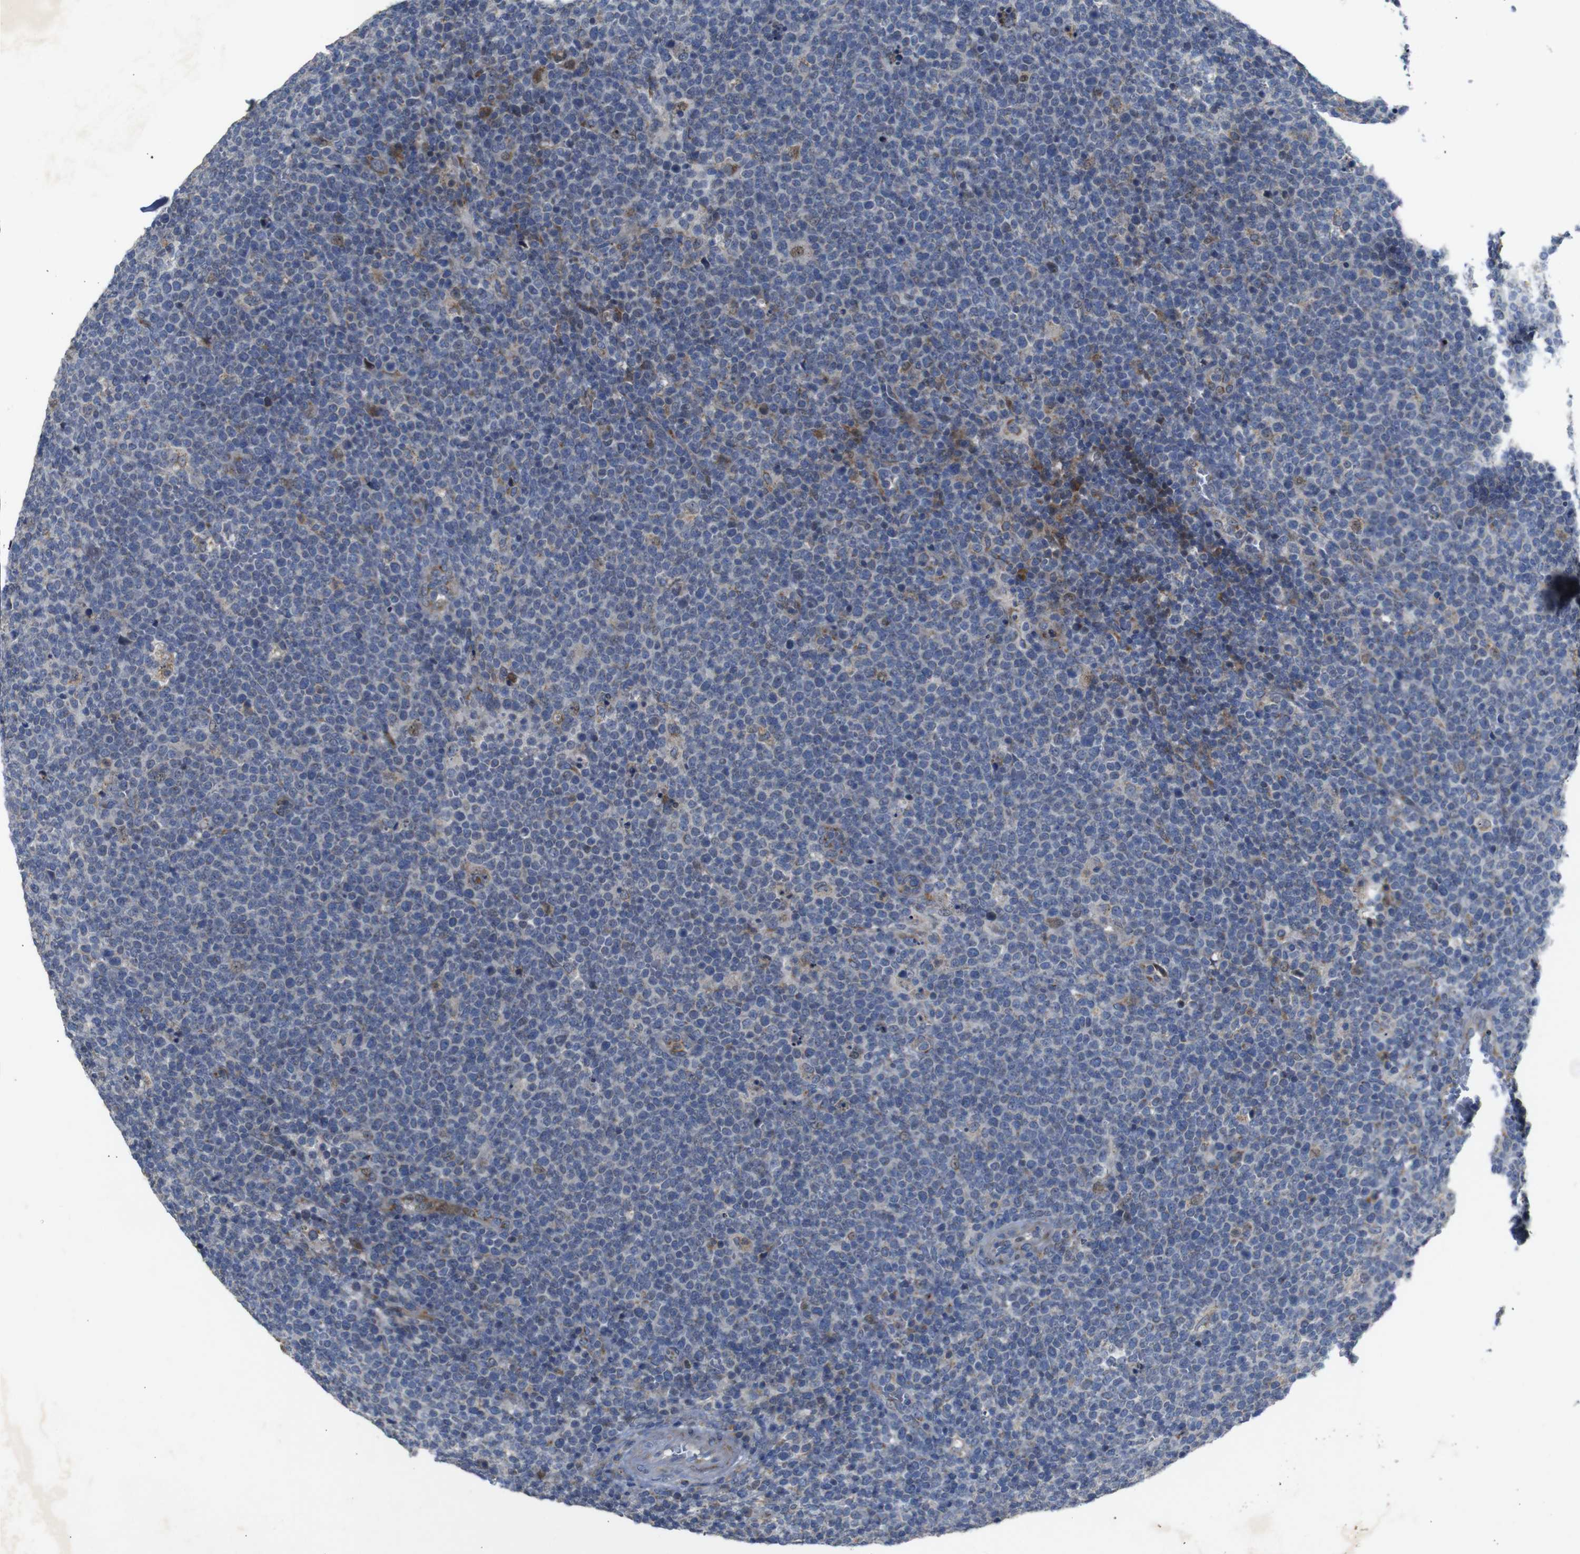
{"staining": {"intensity": "moderate", "quantity": "<25%", "location": "cytoplasmic/membranous"}, "tissue": "lymphoma", "cell_type": "Tumor cells", "image_type": "cancer", "snomed": [{"axis": "morphology", "description": "Malignant lymphoma, non-Hodgkin's type, High grade"}, {"axis": "topography", "description": "Lymph node"}], "caption": "DAB immunohistochemical staining of lymphoma reveals moderate cytoplasmic/membranous protein positivity in approximately <25% of tumor cells.", "gene": "CHST10", "patient": {"sex": "male", "age": 61}}